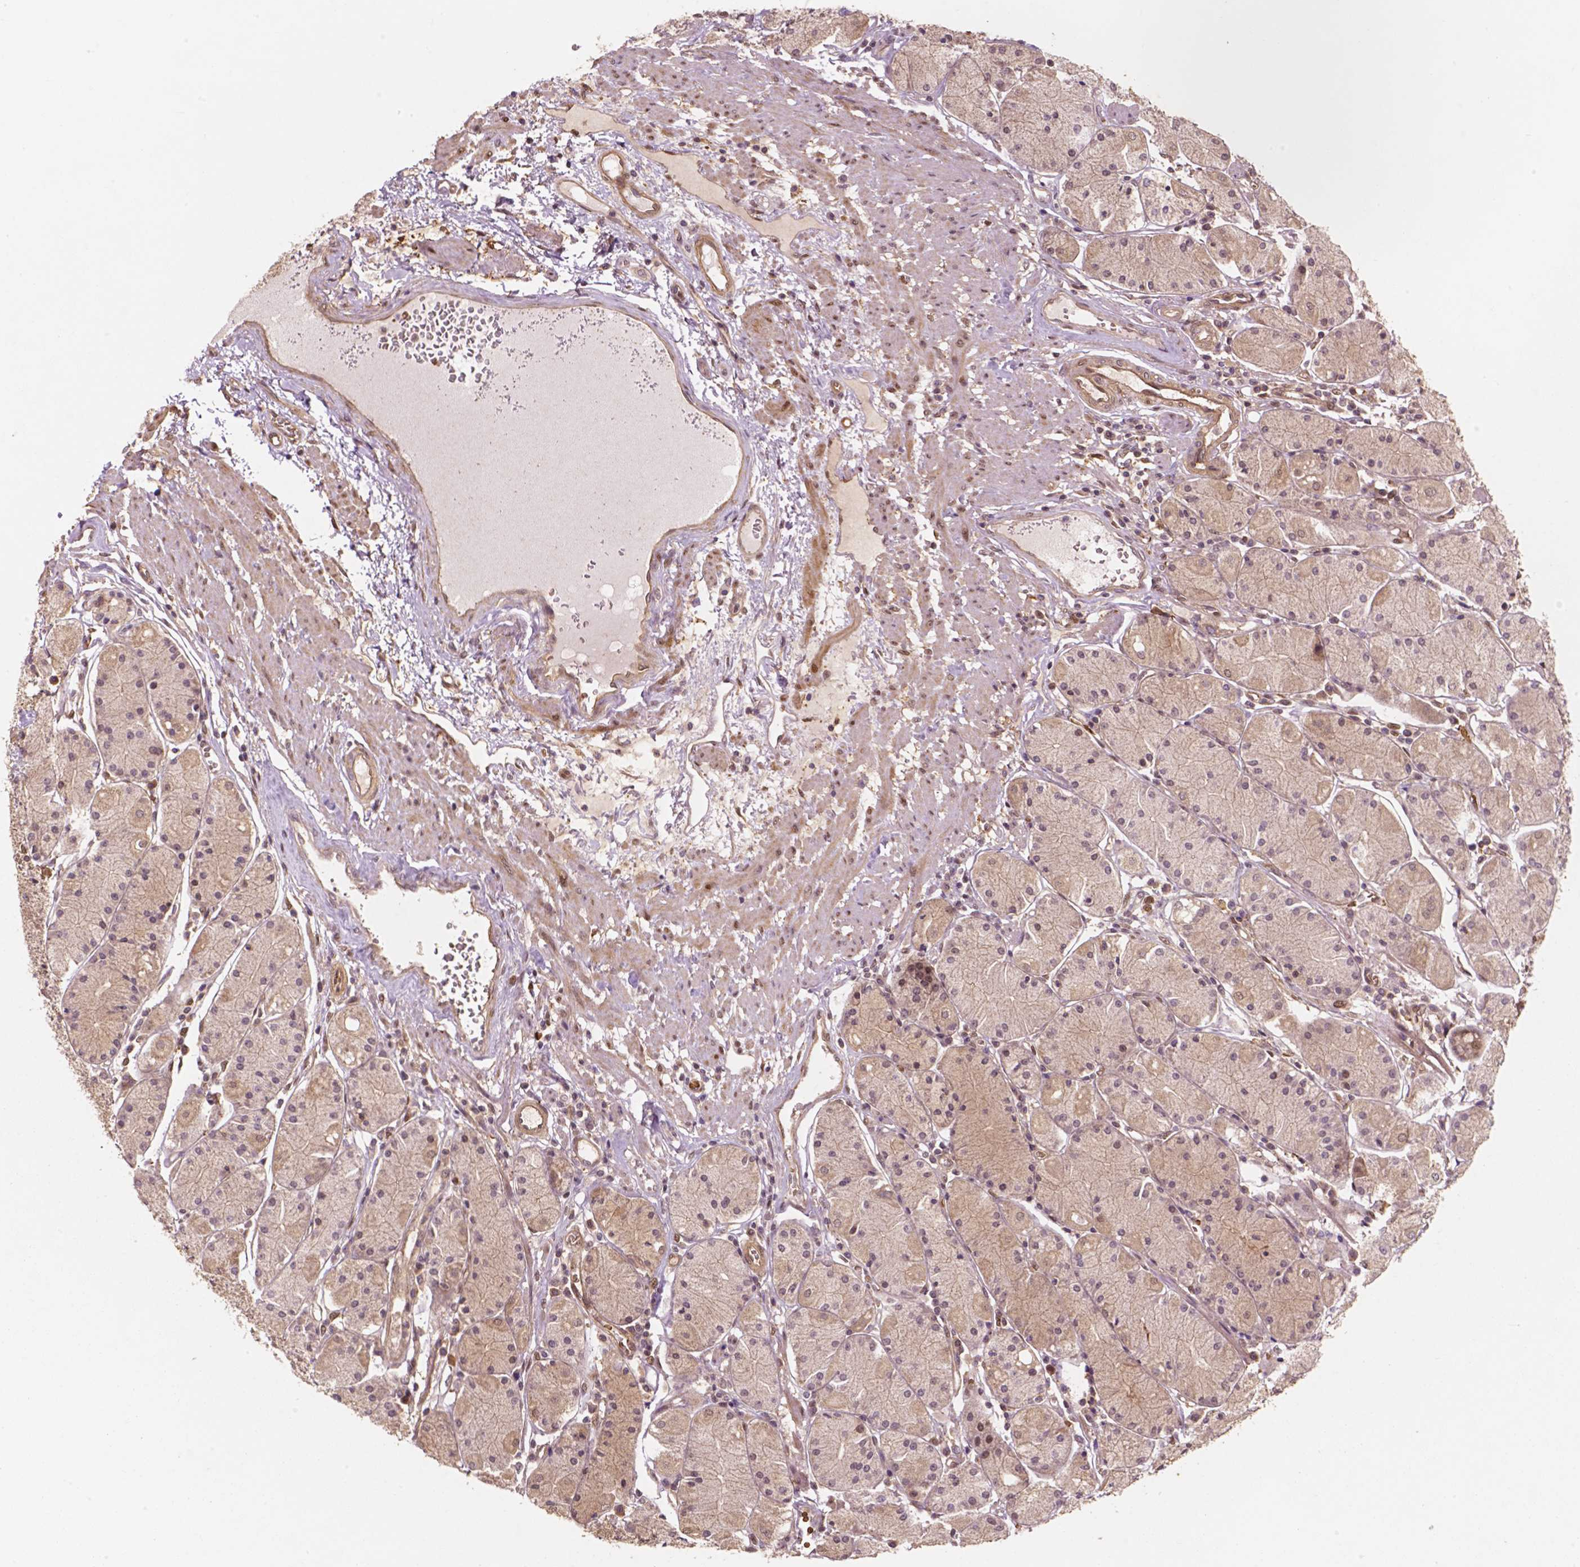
{"staining": {"intensity": "moderate", "quantity": "<25%", "location": "cytoplasmic/membranous,nuclear"}, "tissue": "stomach", "cell_type": "Glandular cells", "image_type": "normal", "snomed": [{"axis": "morphology", "description": "Normal tissue, NOS"}, {"axis": "topography", "description": "Stomach, upper"}], "caption": "IHC staining of benign stomach, which shows low levels of moderate cytoplasmic/membranous,nuclear positivity in approximately <25% of glandular cells indicating moderate cytoplasmic/membranous,nuclear protein staining. The staining was performed using DAB (3,3'-diaminobenzidine) (brown) for protein detection and nuclei were counterstained in hematoxylin (blue).", "gene": "YAP1", "patient": {"sex": "male", "age": 69}}